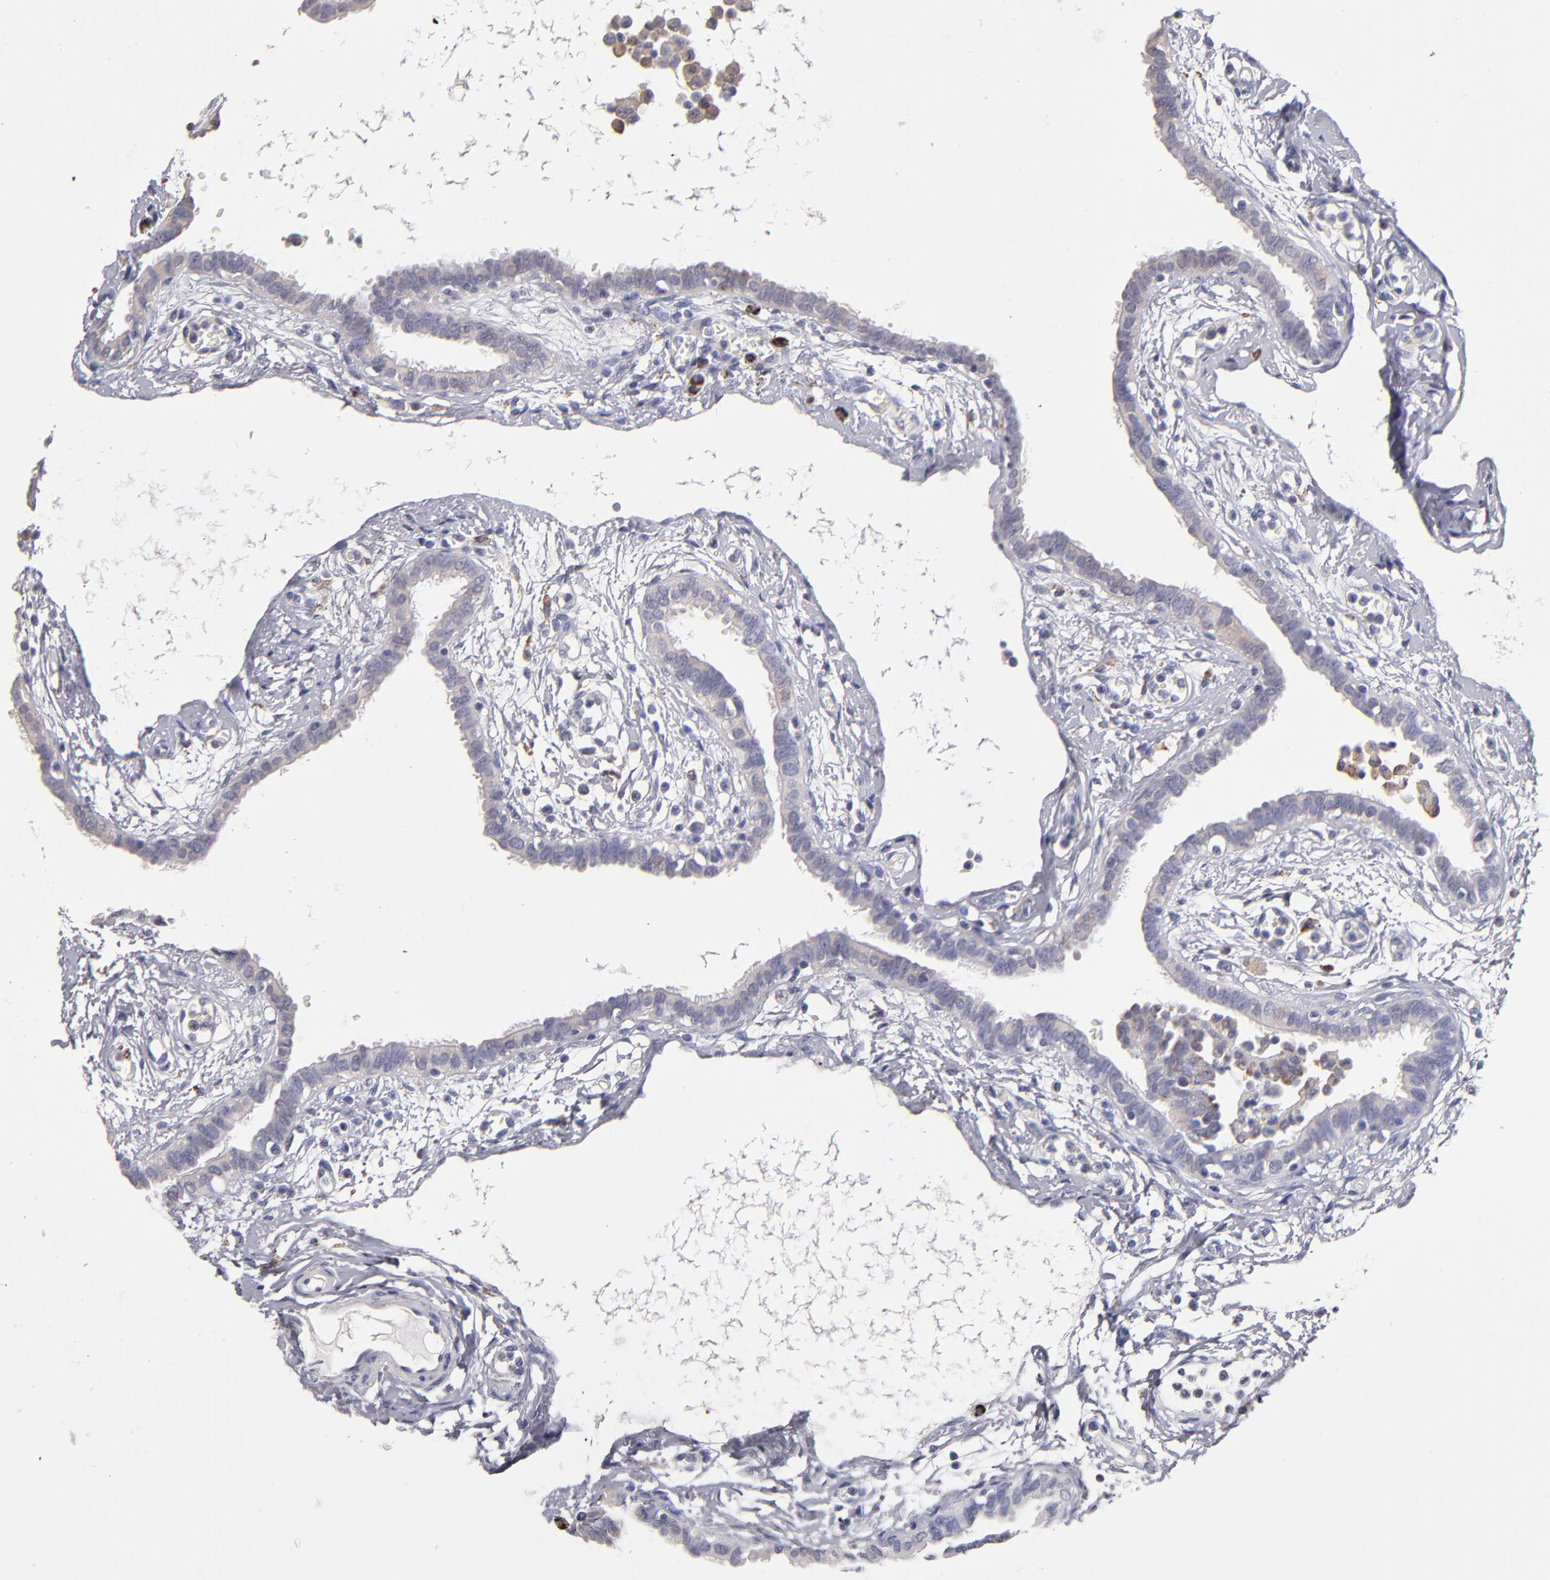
{"staining": {"intensity": "weak", "quantity": ">75%", "location": "cytoplasmic/membranous"}, "tissue": "fallopian tube", "cell_type": "Glandular cells", "image_type": "normal", "snomed": [{"axis": "morphology", "description": "Normal tissue, NOS"}, {"axis": "topography", "description": "Fallopian tube"}], "caption": "A high-resolution histopathology image shows immunohistochemistry staining of unremarkable fallopian tube, which exhibits weak cytoplasmic/membranous staining in approximately >75% of glandular cells. Immunohistochemistry stains the protein in brown and the nuclei are stained blue.", "gene": "GLDC", "patient": {"sex": "female", "age": 54}}